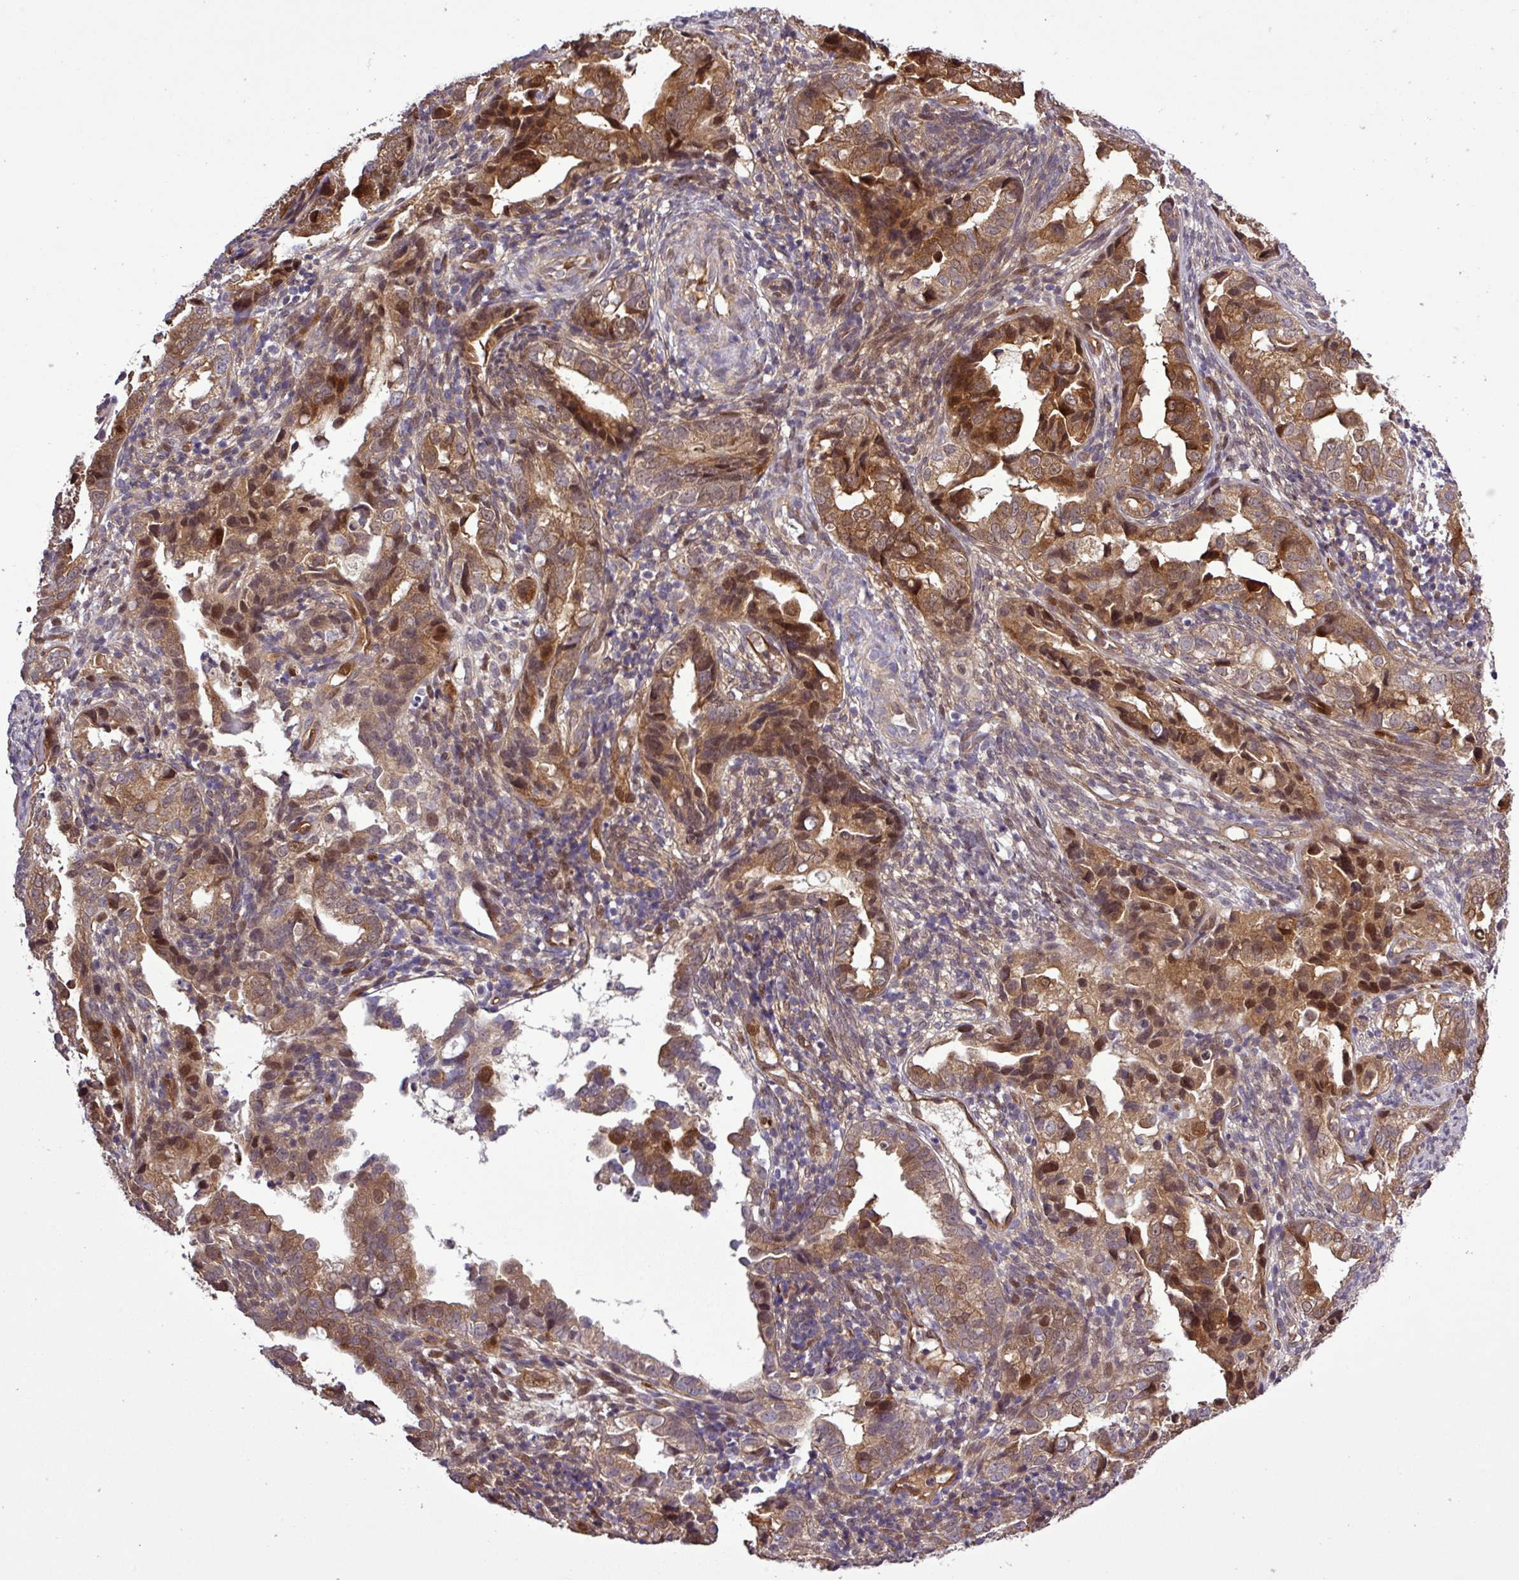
{"staining": {"intensity": "moderate", "quantity": ">75%", "location": "cytoplasmic/membranous,nuclear"}, "tissue": "endometrial cancer", "cell_type": "Tumor cells", "image_type": "cancer", "snomed": [{"axis": "morphology", "description": "Adenocarcinoma, NOS"}, {"axis": "topography", "description": "Endometrium"}], "caption": "Endometrial adenocarcinoma stained with a protein marker exhibits moderate staining in tumor cells.", "gene": "CARHSP1", "patient": {"sex": "female", "age": 57}}